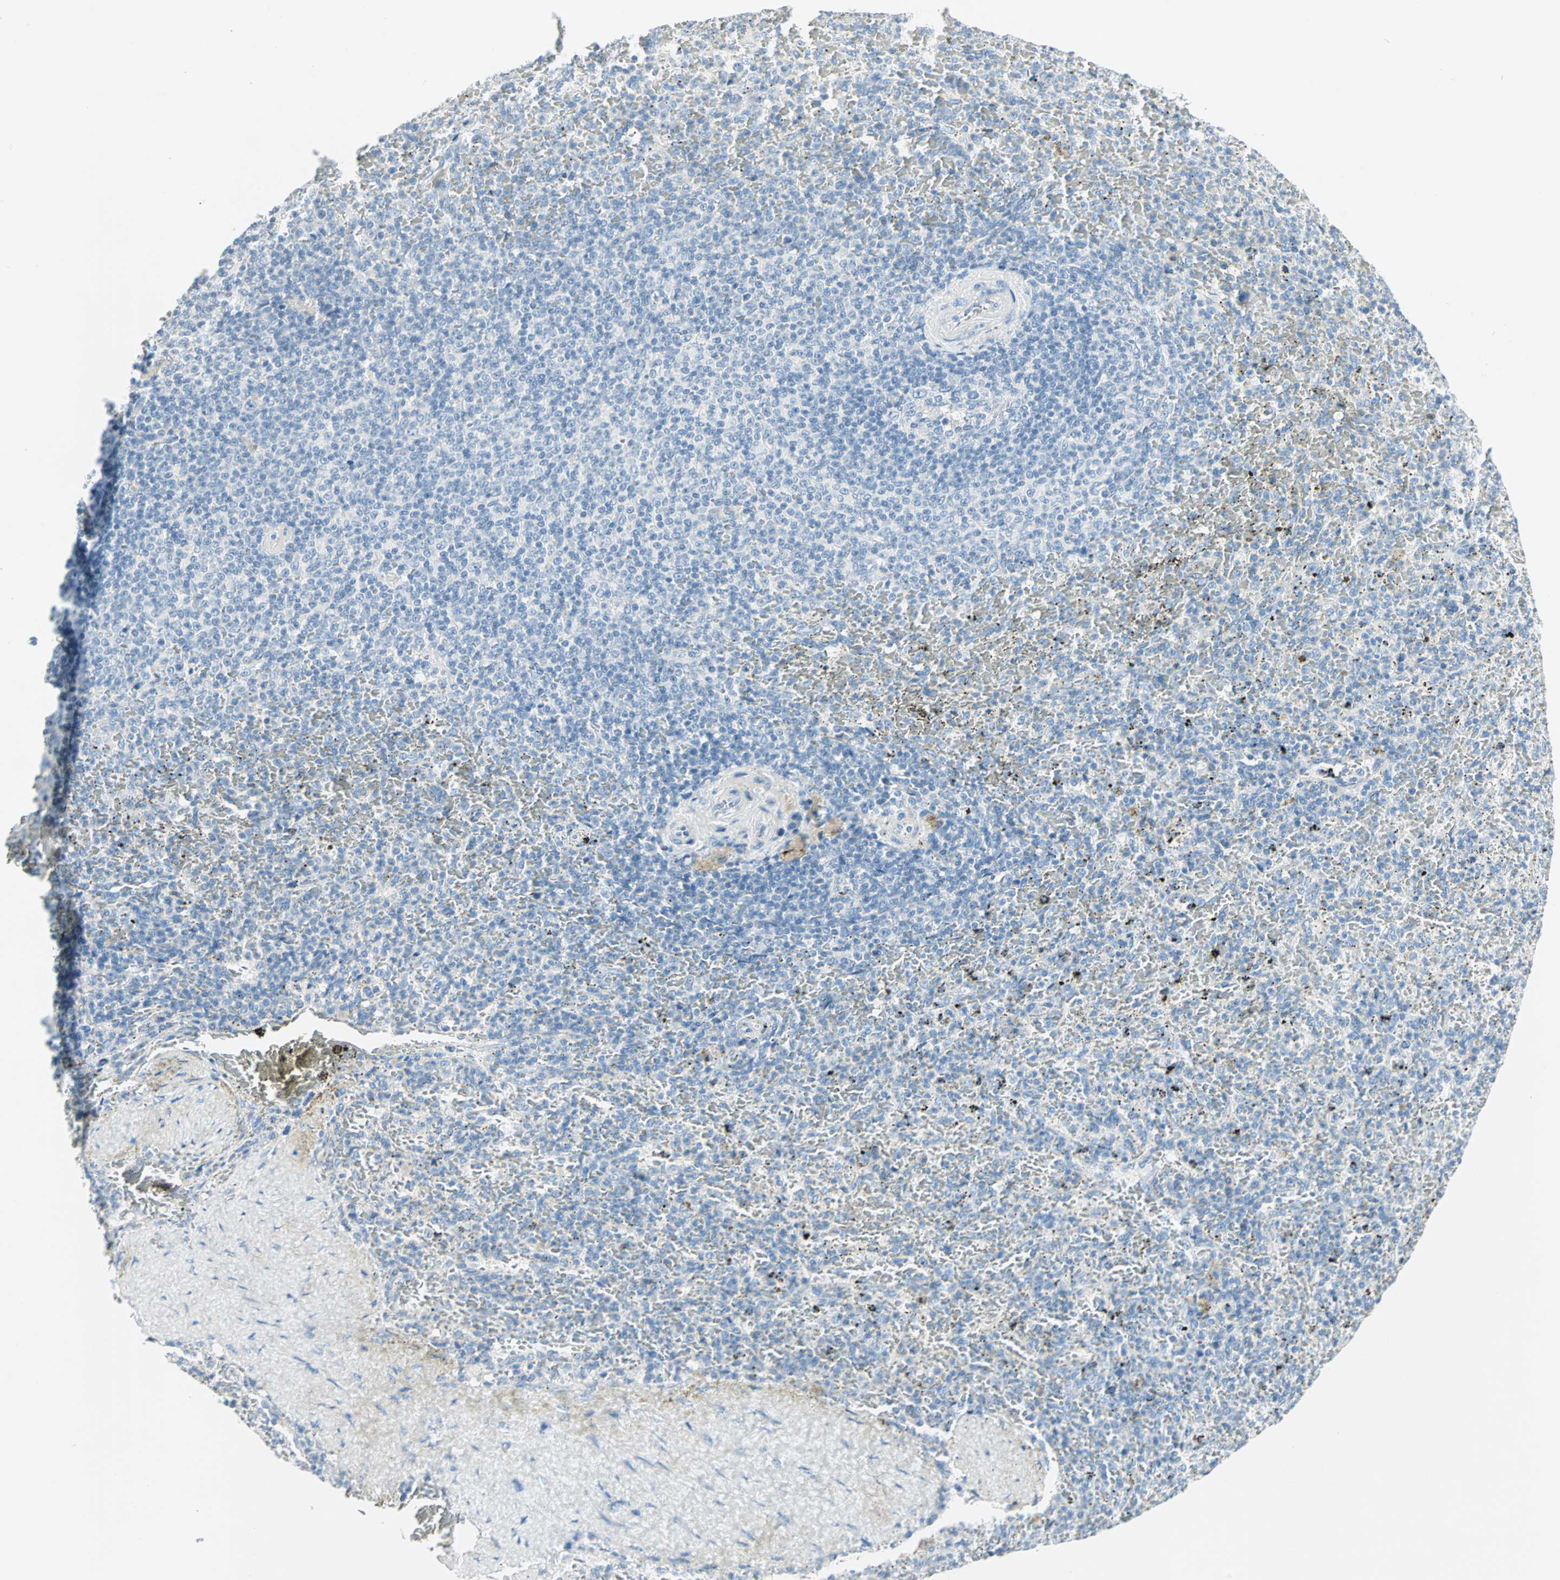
{"staining": {"intensity": "negative", "quantity": "none", "location": "none"}, "tissue": "spleen", "cell_type": "Cells in red pulp", "image_type": "normal", "snomed": [{"axis": "morphology", "description": "Normal tissue, NOS"}, {"axis": "topography", "description": "Spleen"}], "caption": "This is a micrograph of IHC staining of benign spleen, which shows no staining in cells in red pulp. (DAB immunohistochemistry (IHC) visualized using brightfield microscopy, high magnification).", "gene": "SULT1C2", "patient": {"sex": "female", "age": 43}}